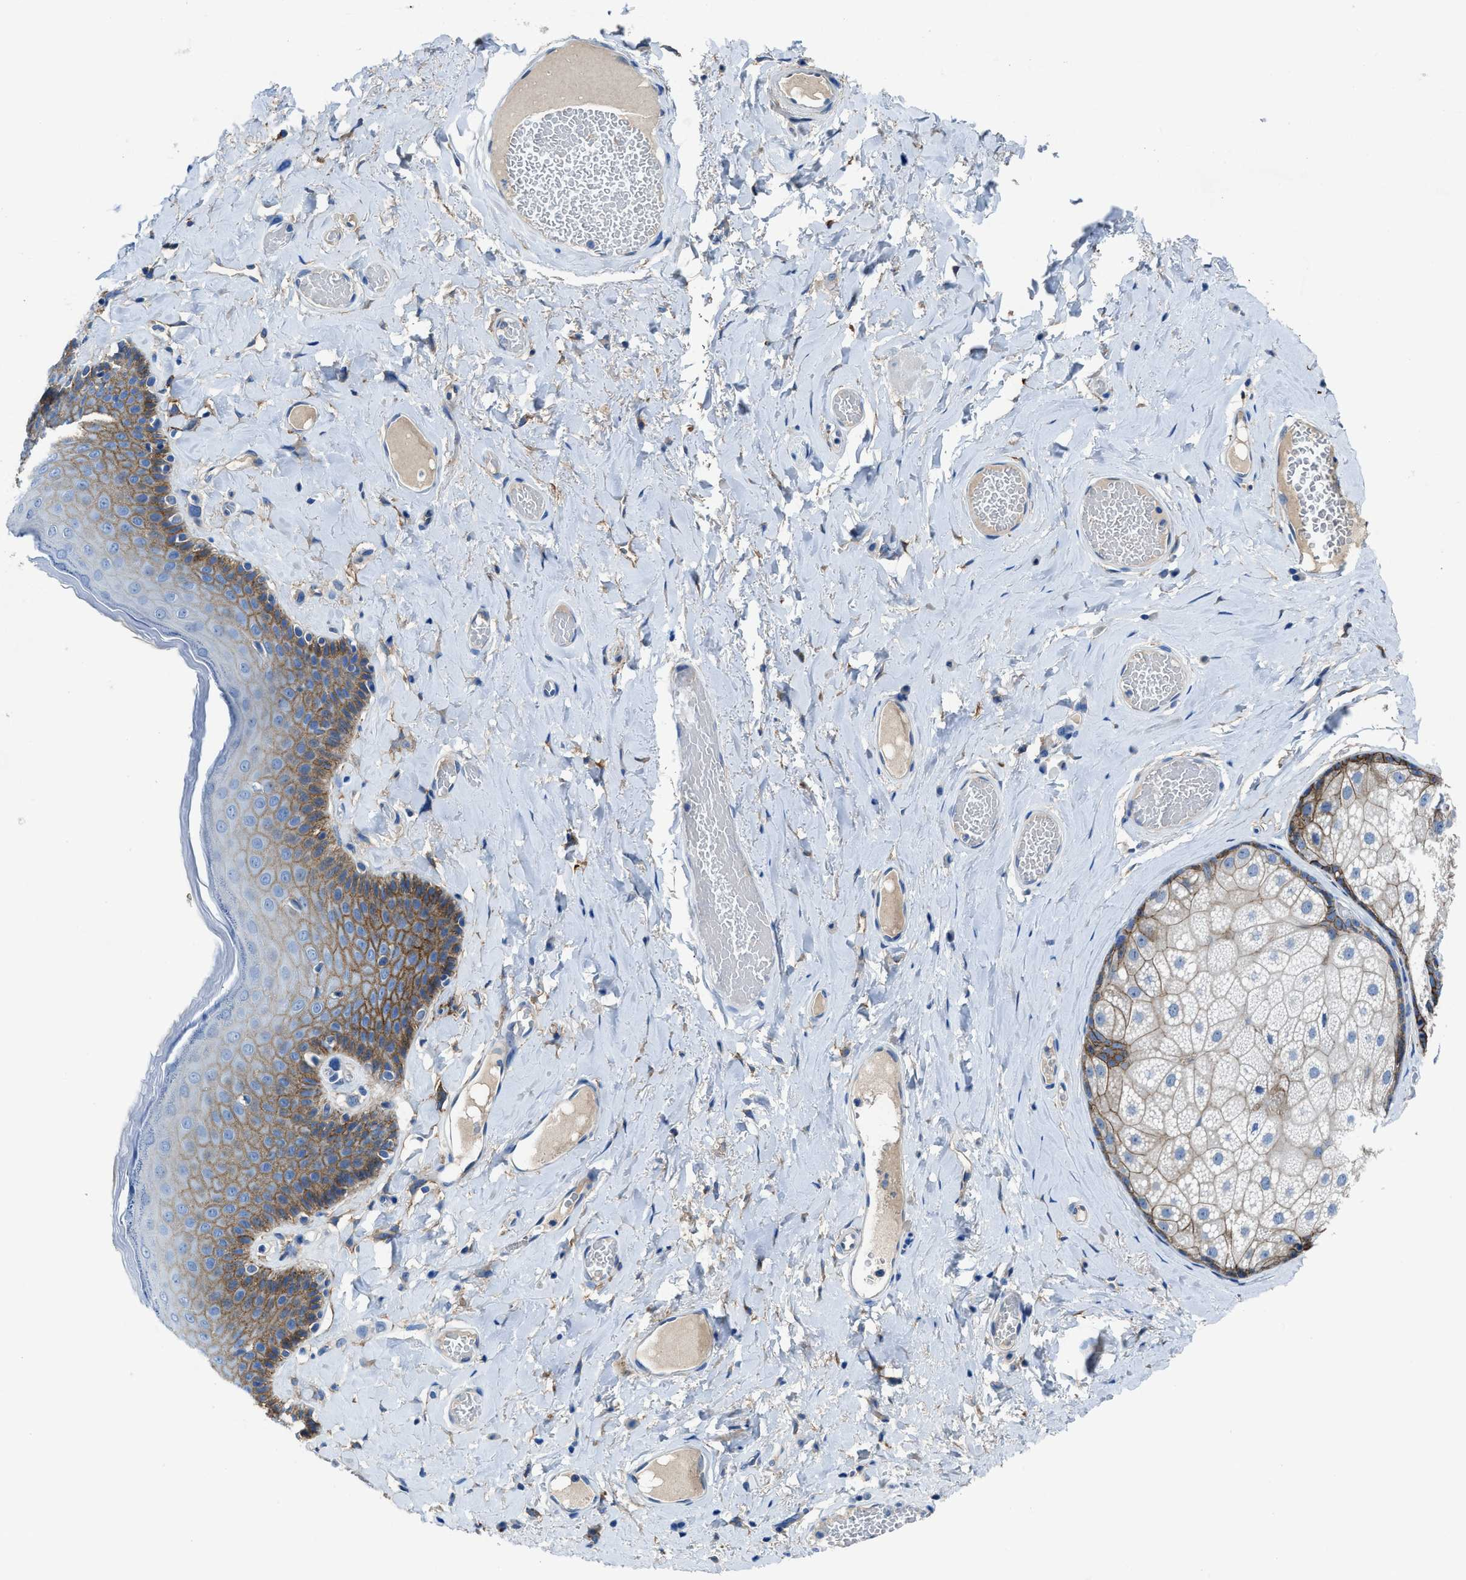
{"staining": {"intensity": "moderate", "quantity": "25%-75%", "location": "cytoplasmic/membranous"}, "tissue": "skin", "cell_type": "Epidermal cells", "image_type": "normal", "snomed": [{"axis": "morphology", "description": "Normal tissue, NOS"}, {"axis": "topography", "description": "Anal"}], "caption": "IHC of benign human skin demonstrates medium levels of moderate cytoplasmic/membranous staining in about 25%-75% of epidermal cells. The staining was performed using DAB, with brown indicating positive protein expression. Nuclei are stained blue with hematoxylin.", "gene": "PTGFRN", "patient": {"sex": "male", "age": 69}}